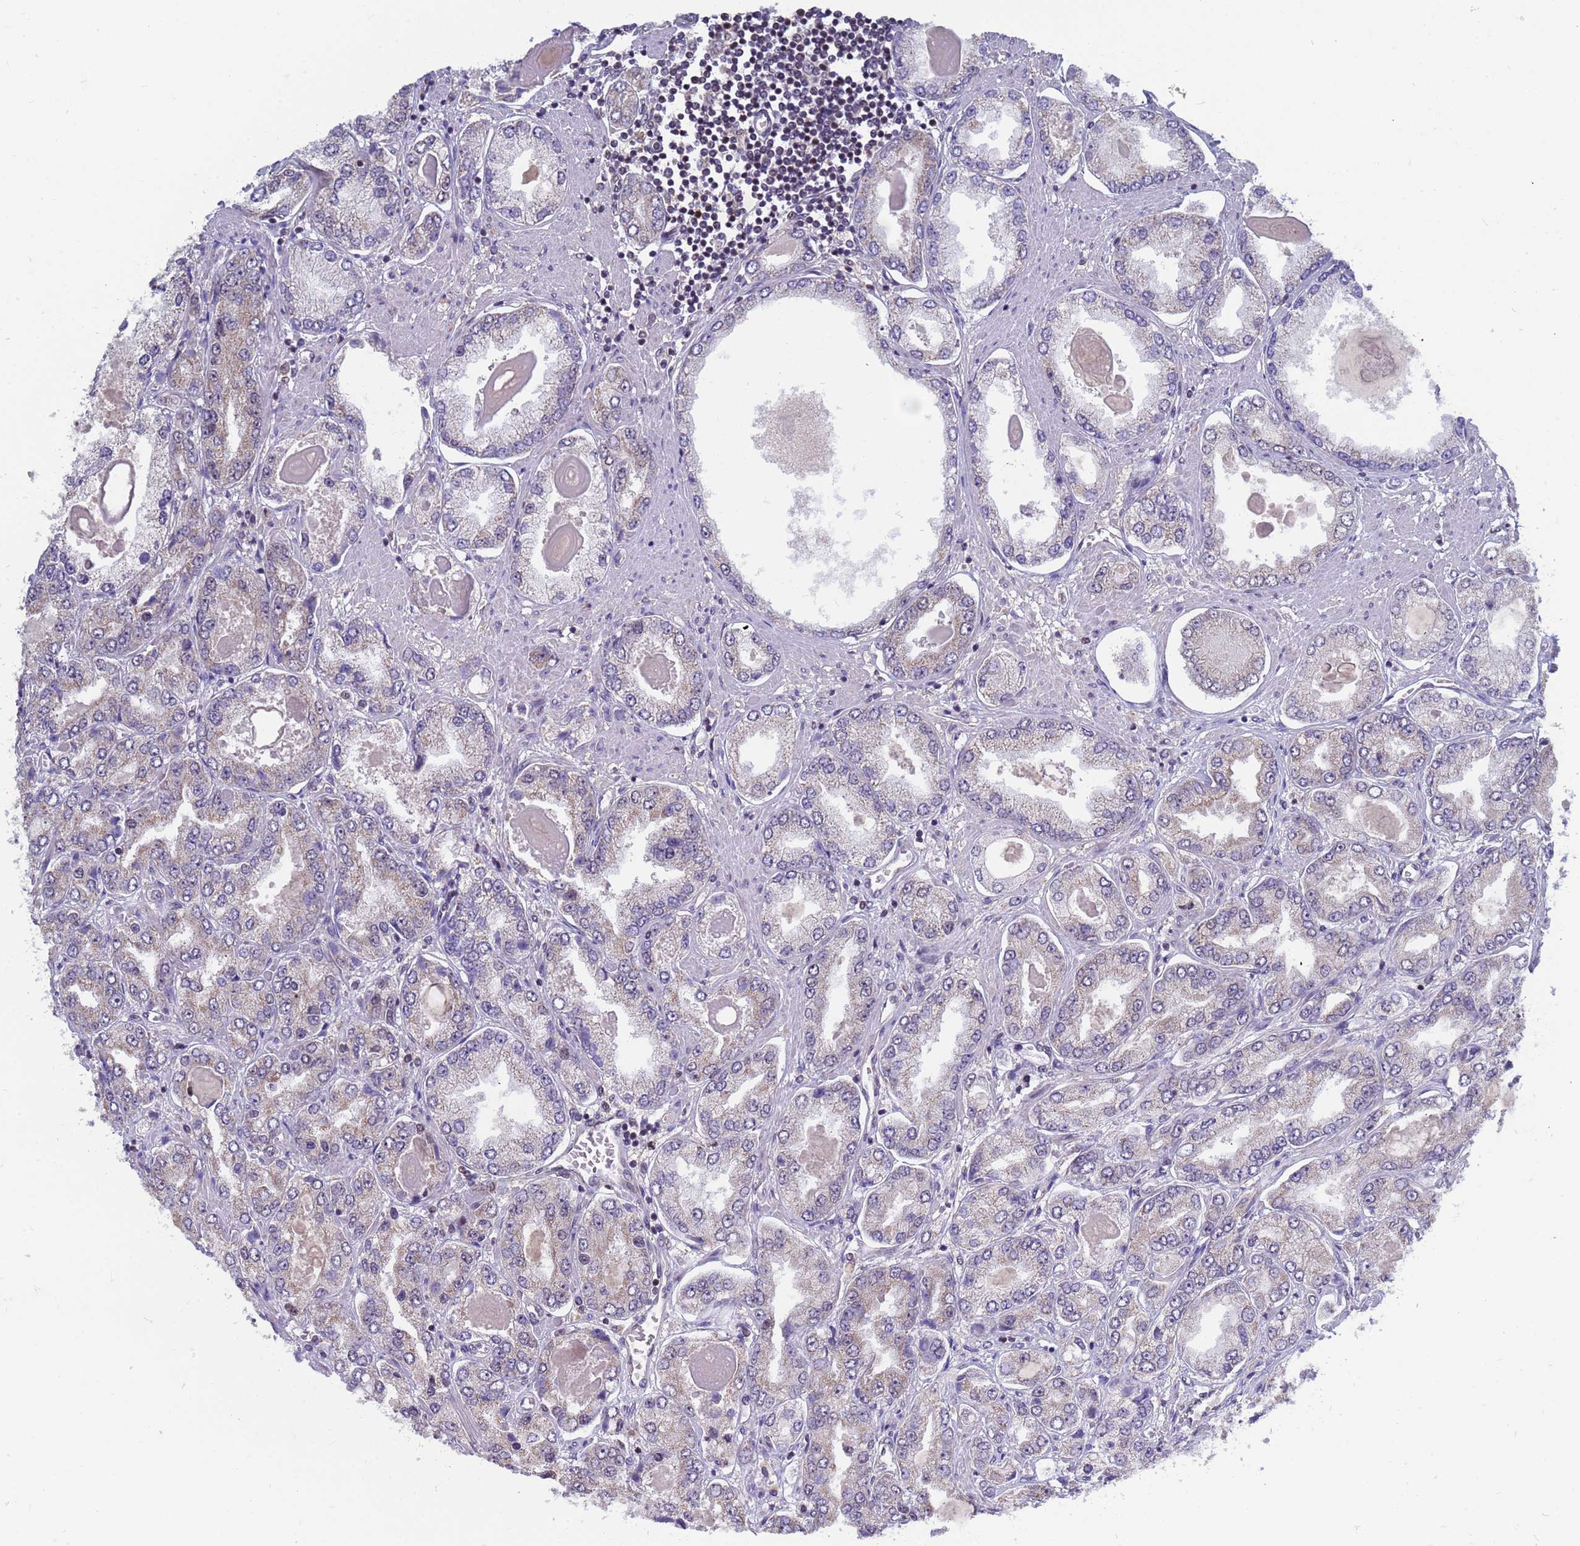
{"staining": {"intensity": "negative", "quantity": "none", "location": "none"}, "tissue": "prostate cancer", "cell_type": "Tumor cells", "image_type": "cancer", "snomed": [{"axis": "morphology", "description": "Adenocarcinoma, High grade"}, {"axis": "topography", "description": "Prostate"}], "caption": "Micrograph shows no significant protein expression in tumor cells of prostate adenocarcinoma (high-grade).", "gene": "DENND2B", "patient": {"sex": "male", "age": 68}}